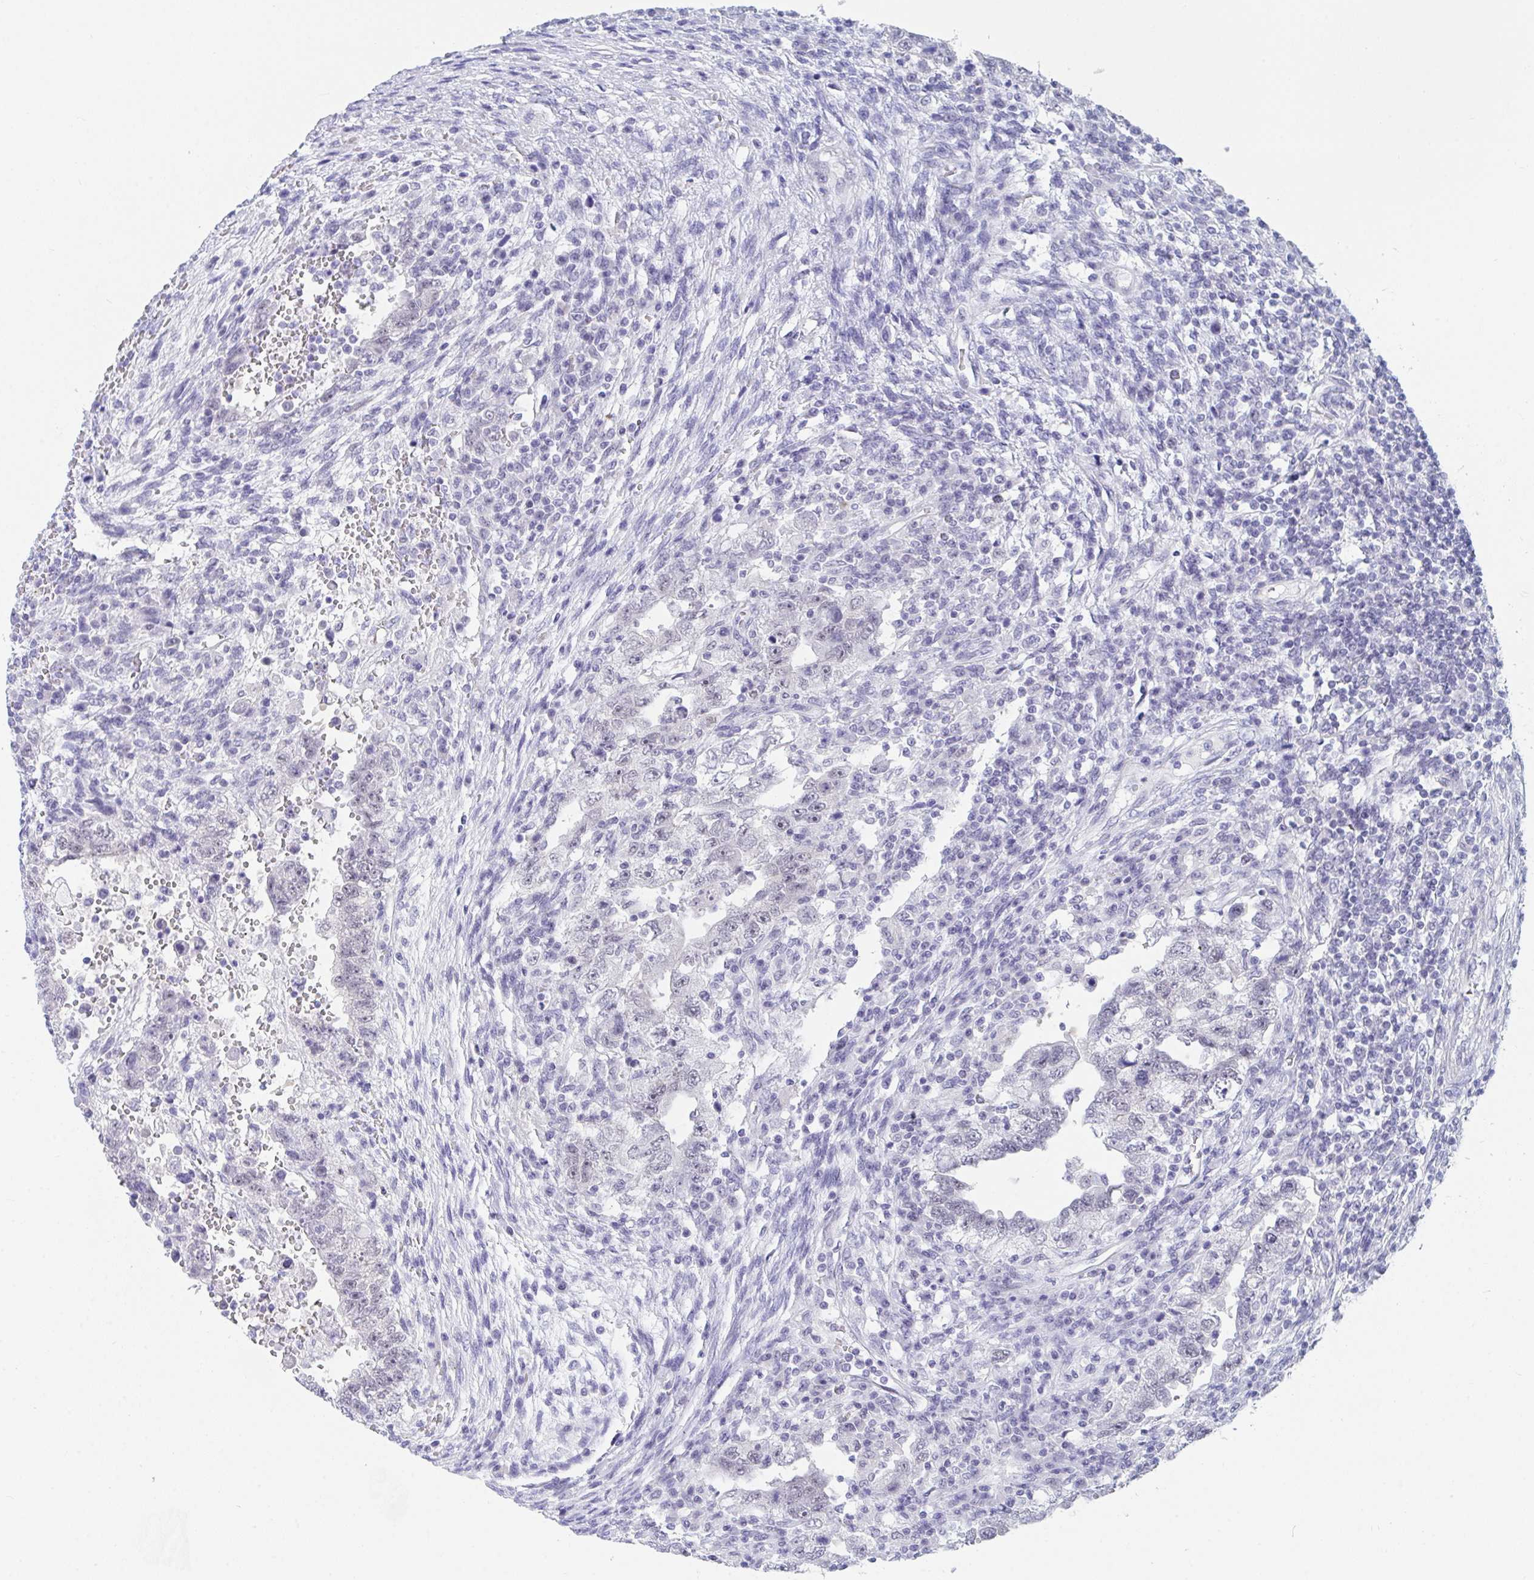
{"staining": {"intensity": "negative", "quantity": "none", "location": "none"}, "tissue": "testis cancer", "cell_type": "Tumor cells", "image_type": "cancer", "snomed": [{"axis": "morphology", "description": "Carcinoma, Embryonal, NOS"}, {"axis": "topography", "description": "Testis"}], "caption": "Immunohistochemistry histopathology image of testis embryonal carcinoma stained for a protein (brown), which exhibits no positivity in tumor cells. (Stains: DAB (3,3'-diaminobenzidine) immunohistochemistry with hematoxylin counter stain, Microscopy: brightfield microscopy at high magnification).", "gene": "DAOA", "patient": {"sex": "male", "age": 26}}